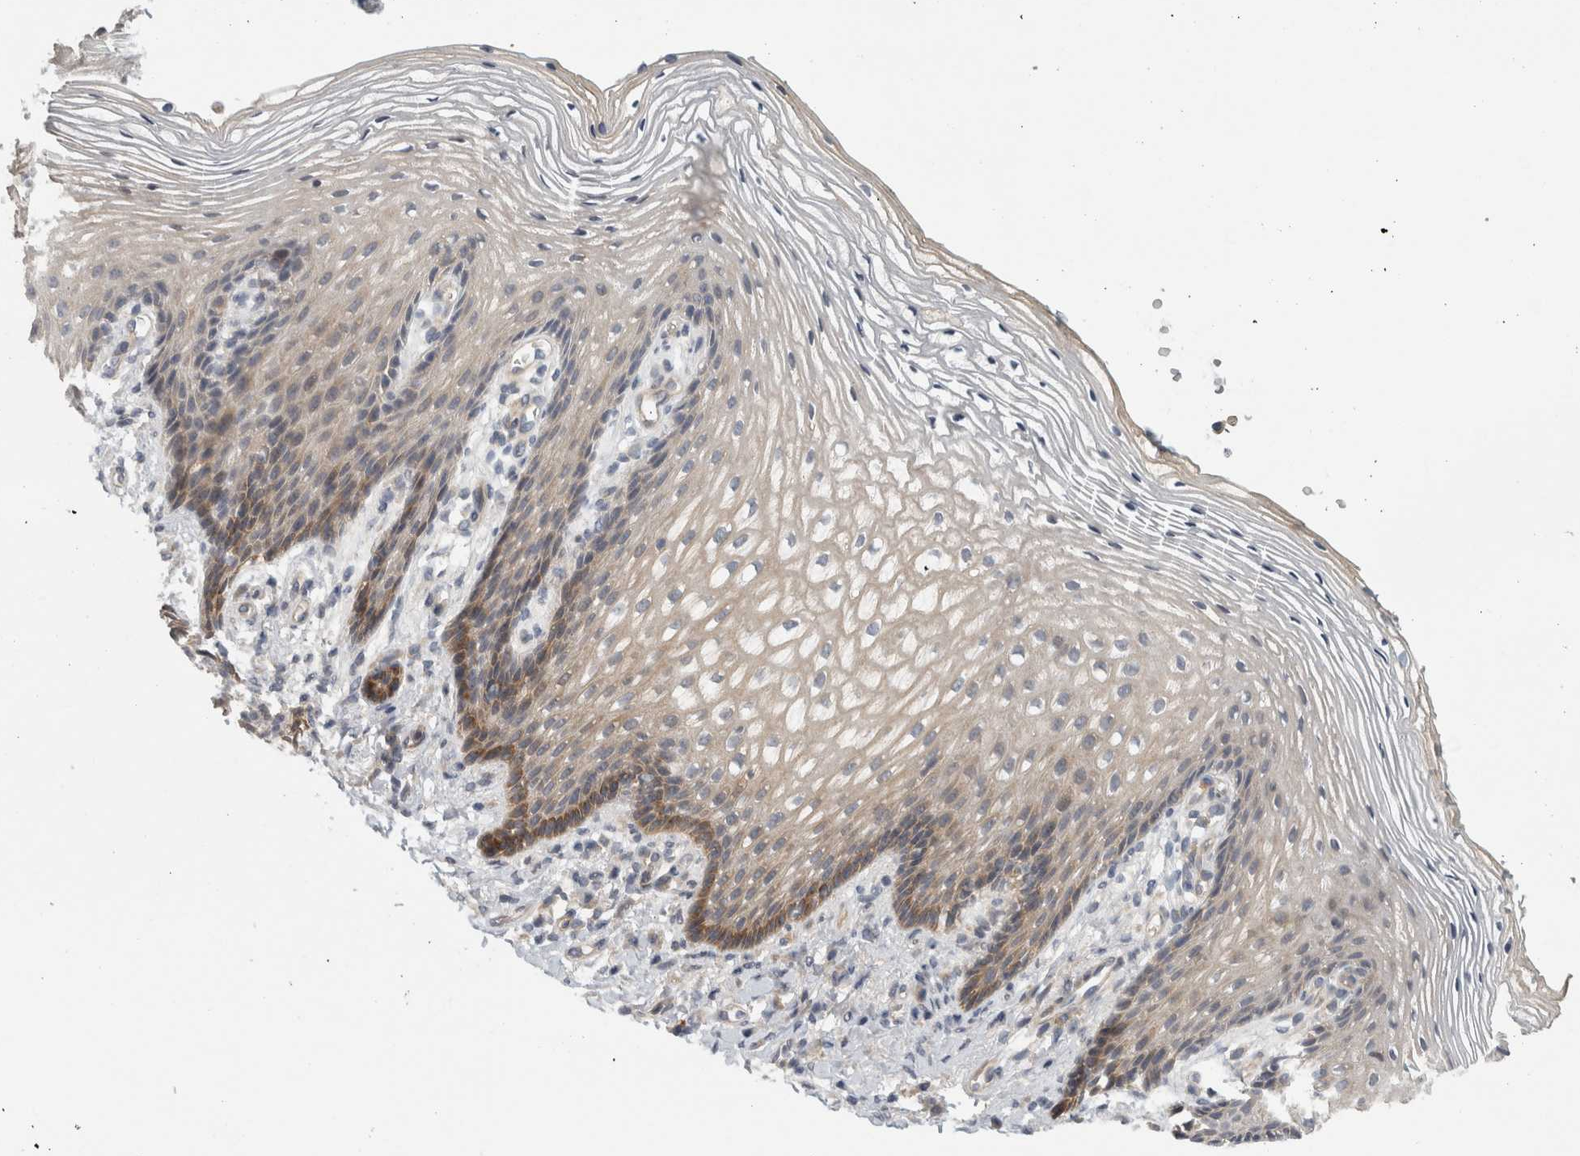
{"staining": {"intensity": "moderate", "quantity": "<25%", "location": "cytoplasmic/membranous"}, "tissue": "vagina", "cell_type": "Squamous epithelial cells", "image_type": "normal", "snomed": [{"axis": "morphology", "description": "Normal tissue, NOS"}, {"axis": "topography", "description": "Vagina"}], "caption": "Immunohistochemical staining of unremarkable human vagina reveals low levels of moderate cytoplasmic/membranous expression in approximately <25% of squamous epithelial cells. (Brightfield microscopy of DAB IHC at high magnification).", "gene": "ZNF804B", "patient": {"sex": "female", "age": 60}}